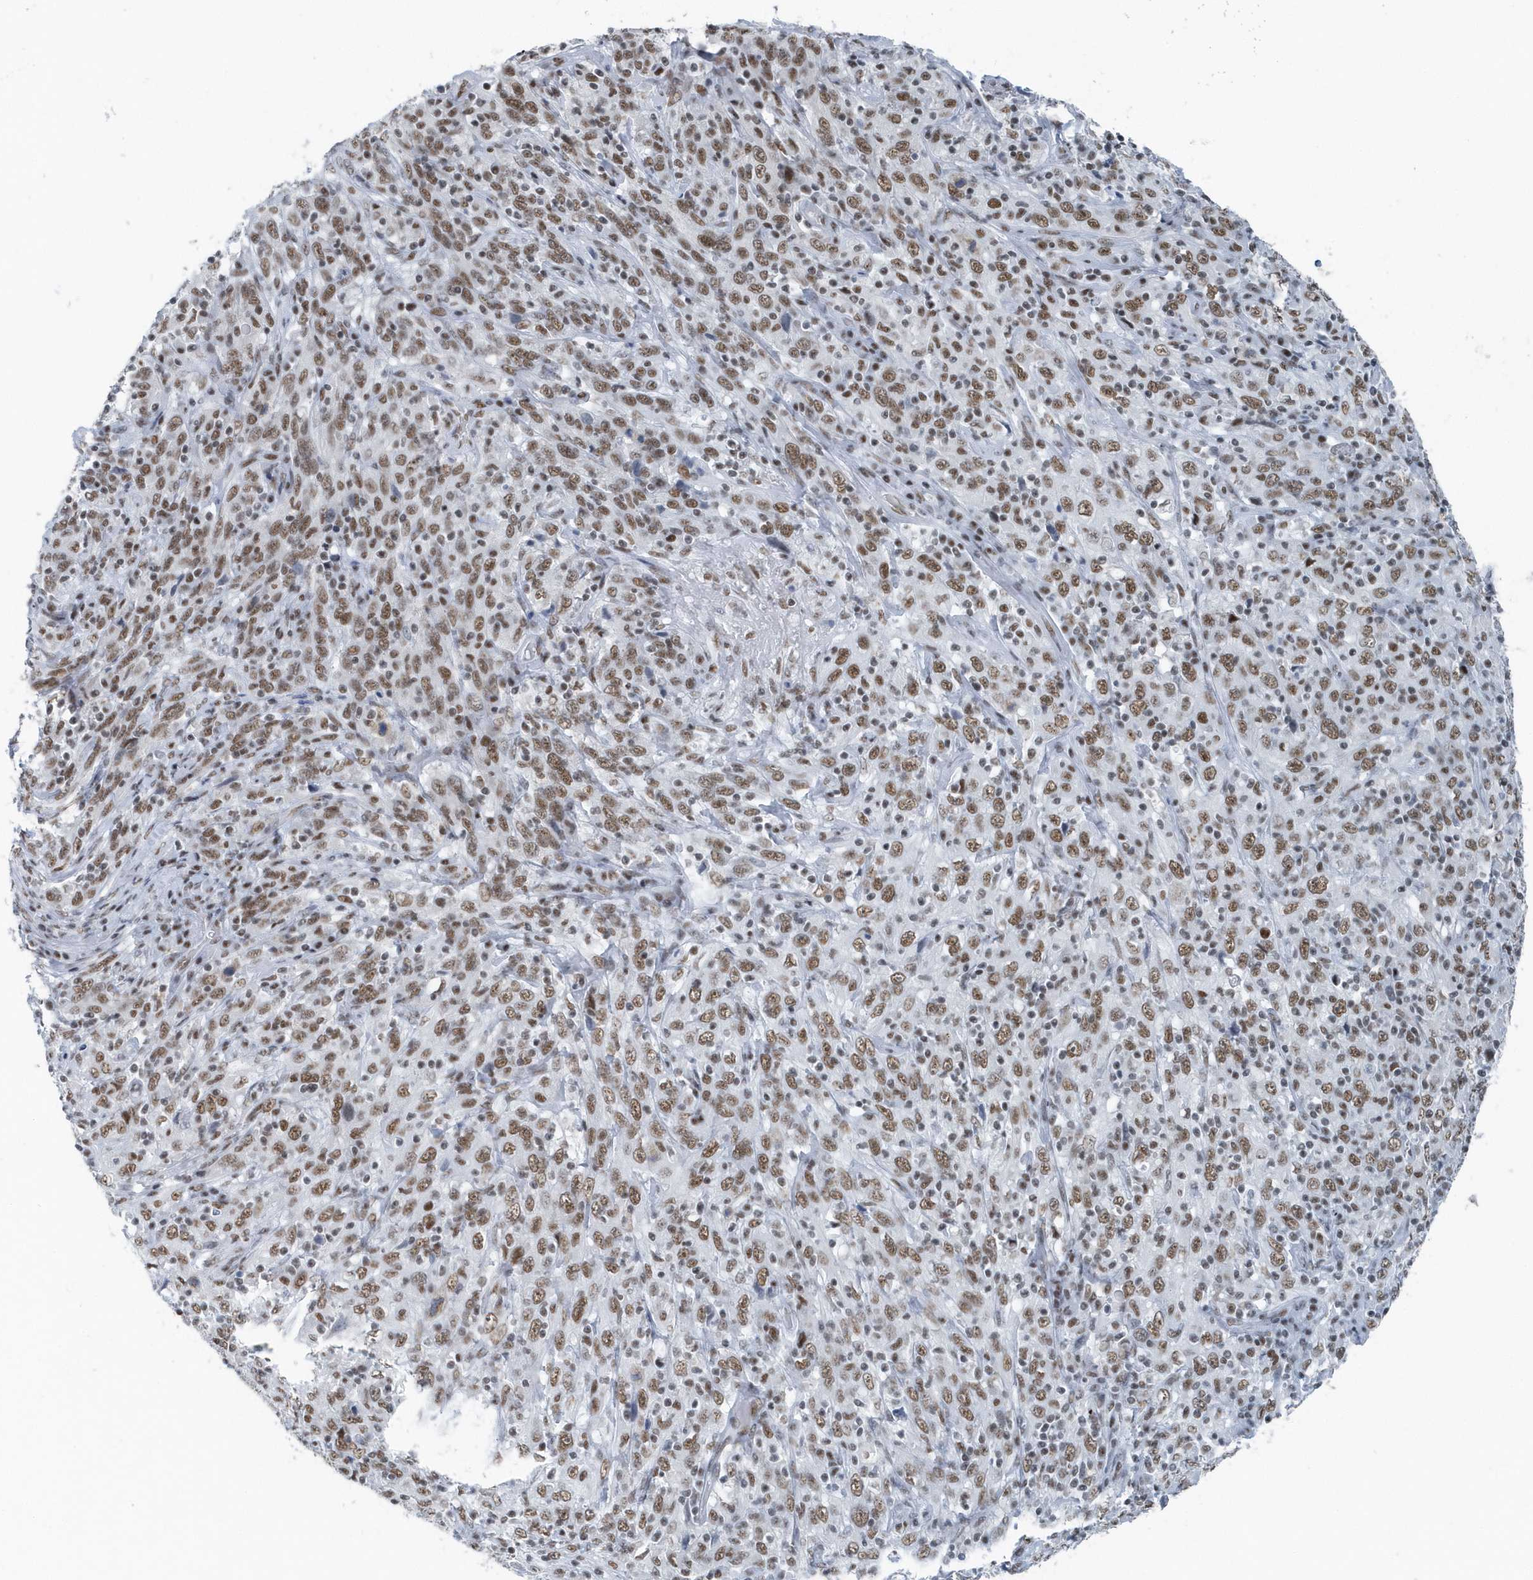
{"staining": {"intensity": "moderate", "quantity": ">75%", "location": "nuclear"}, "tissue": "cervical cancer", "cell_type": "Tumor cells", "image_type": "cancer", "snomed": [{"axis": "morphology", "description": "Squamous cell carcinoma, NOS"}, {"axis": "topography", "description": "Cervix"}], "caption": "Immunohistochemical staining of cervical squamous cell carcinoma exhibits moderate nuclear protein positivity in about >75% of tumor cells.", "gene": "FIP1L1", "patient": {"sex": "female", "age": 46}}